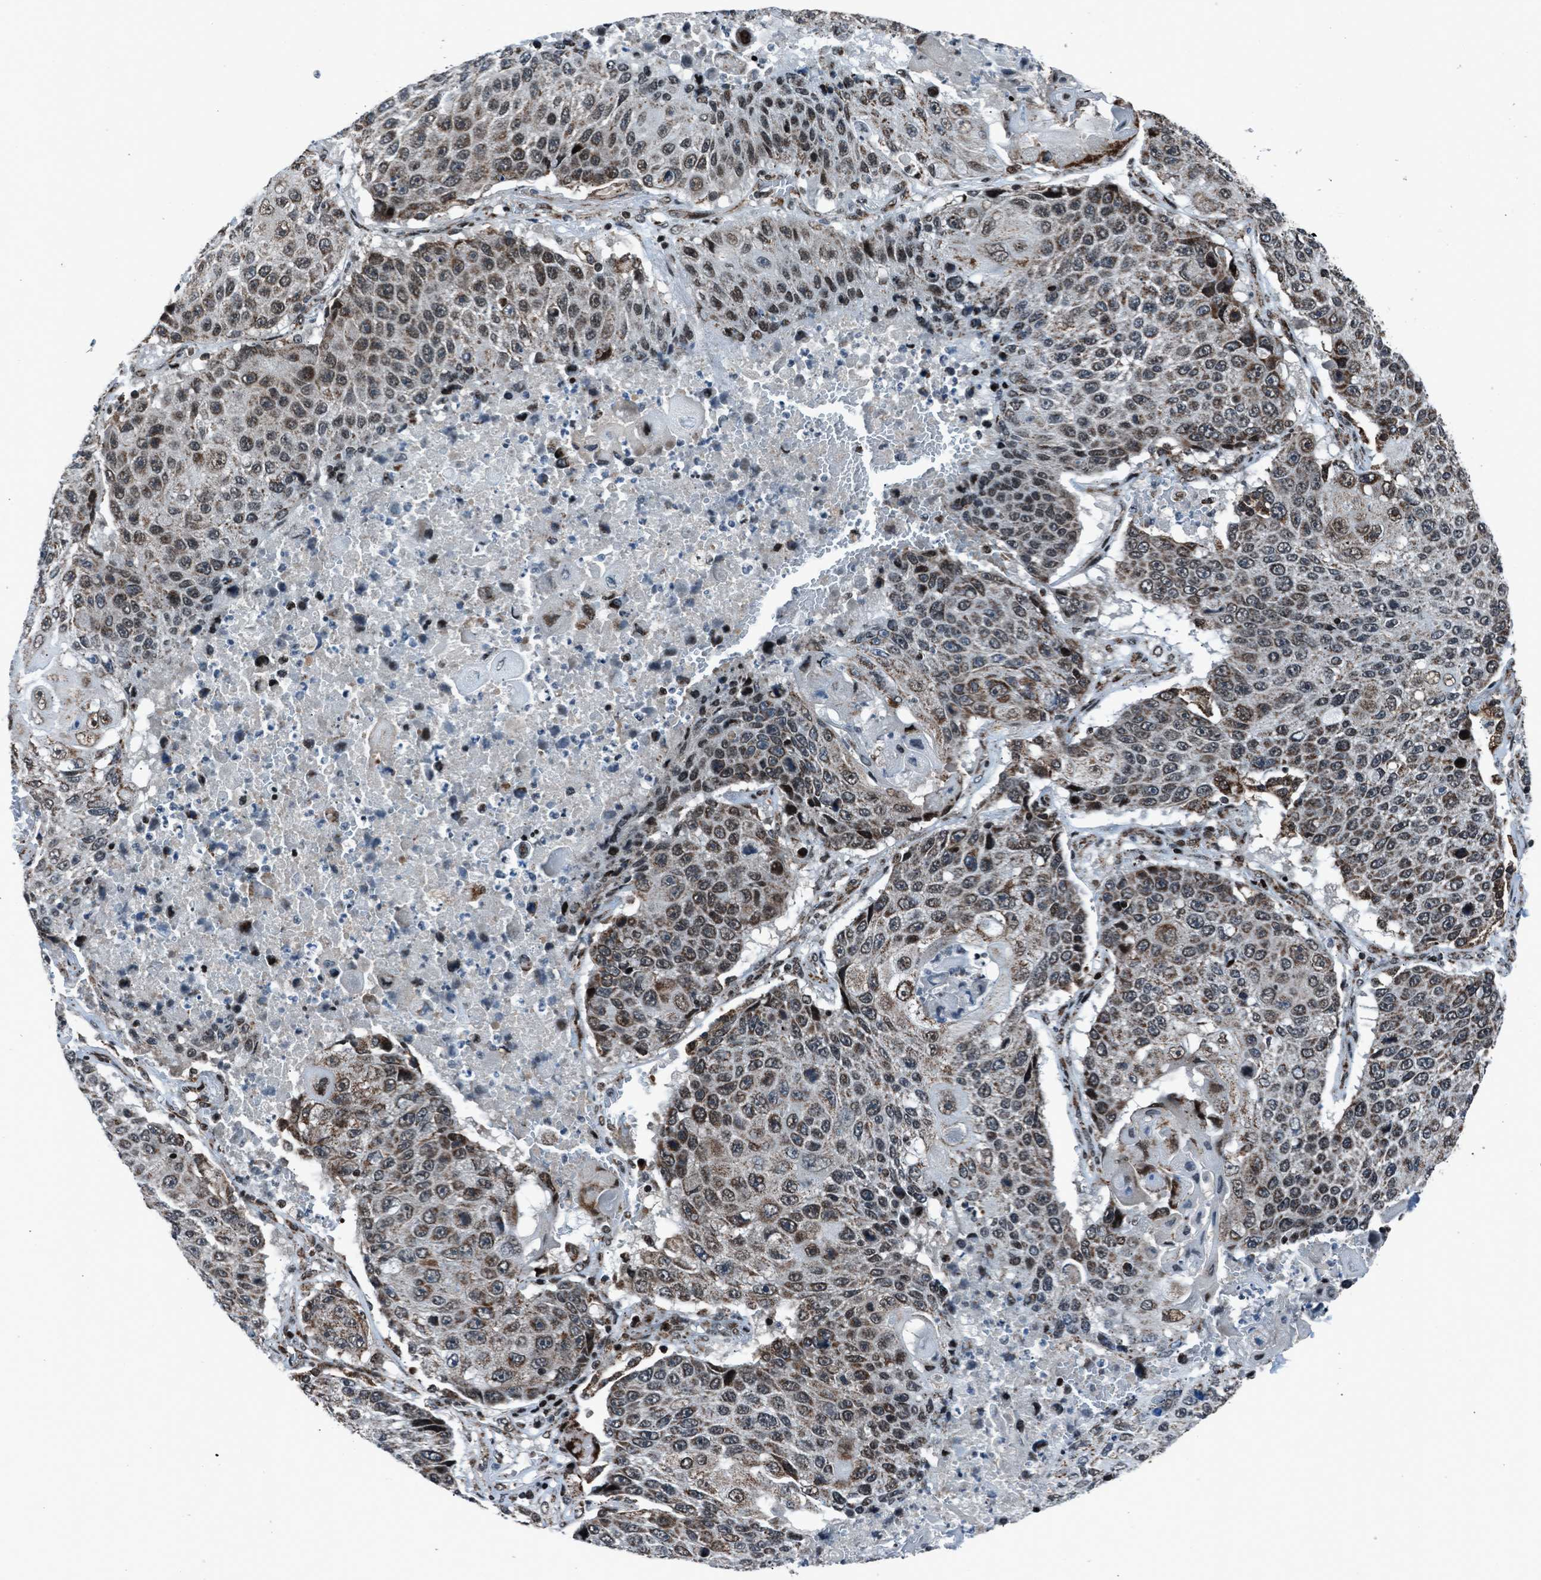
{"staining": {"intensity": "moderate", "quantity": ">75%", "location": "cytoplasmic/membranous,nuclear"}, "tissue": "lung cancer", "cell_type": "Tumor cells", "image_type": "cancer", "snomed": [{"axis": "morphology", "description": "Squamous cell carcinoma, NOS"}, {"axis": "topography", "description": "Lung"}], "caption": "Protein expression analysis of human lung cancer reveals moderate cytoplasmic/membranous and nuclear expression in about >75% of tumor cells. The staining was performed using DAB, with brown indicating positive protein expression. Nuclei are stained blue with hematoxylin.", "gene": "MORC3", "patient": {"sex": "male", "age": 61}}